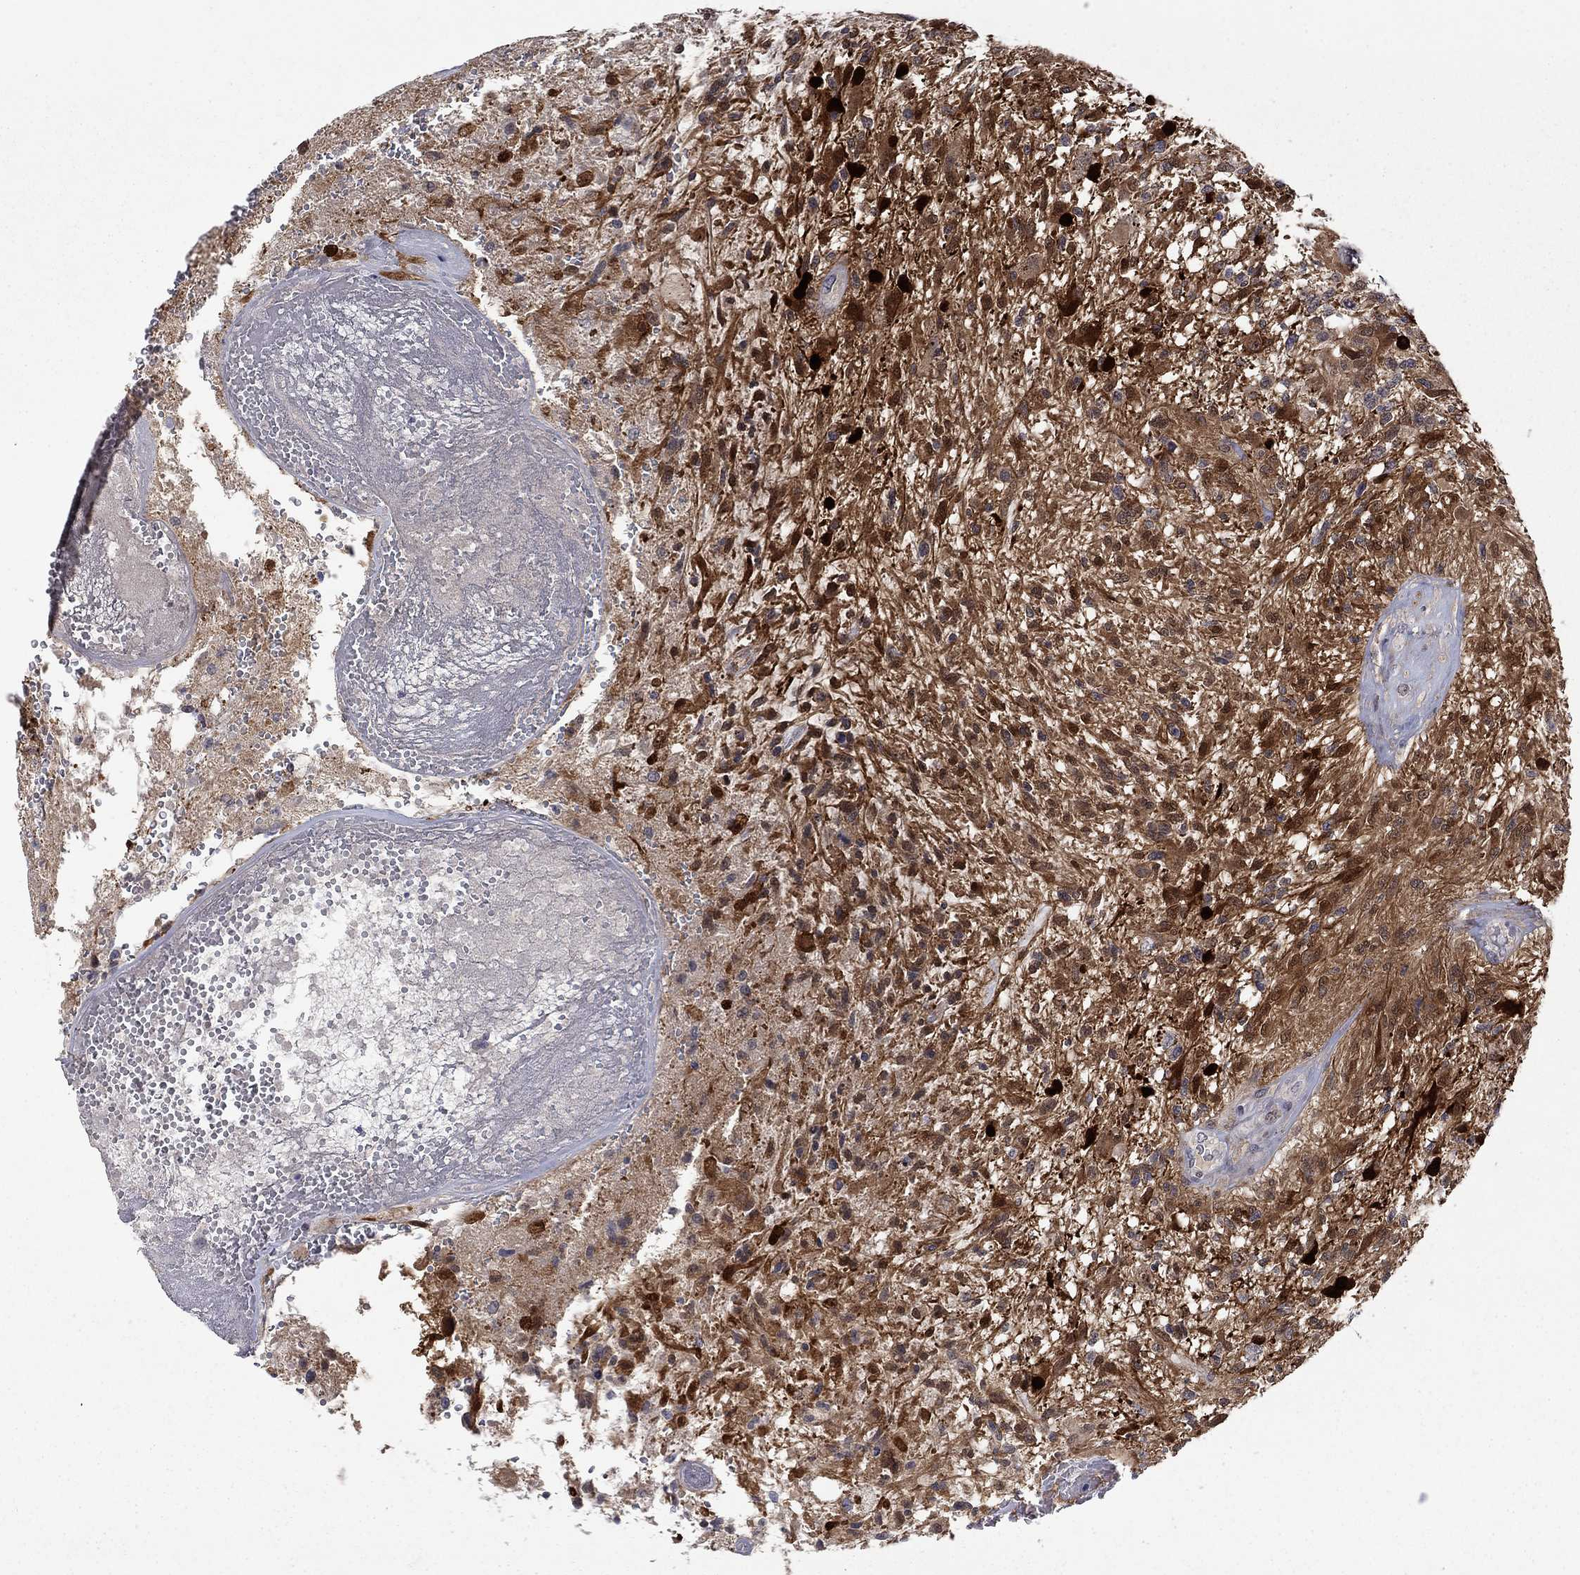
{"staining": {"intensity": "strong", "quantity": ">75%", "location": "nuclear"}, "tissue": "glioma", "cell_type": "Tumor cells", "image_type": "cancer", "snomed": [{"axis": "morphology", "description": "Glioma, malignant, High grade"}, {"axis": "topography", "description": "Brain"}], "caption": "IHC of human glioma shows high levels of strong nuclear staining in approximately >75% of tumor cells.", "gene": "CBR1", "patient": {"sex": "male", "age": 56}}